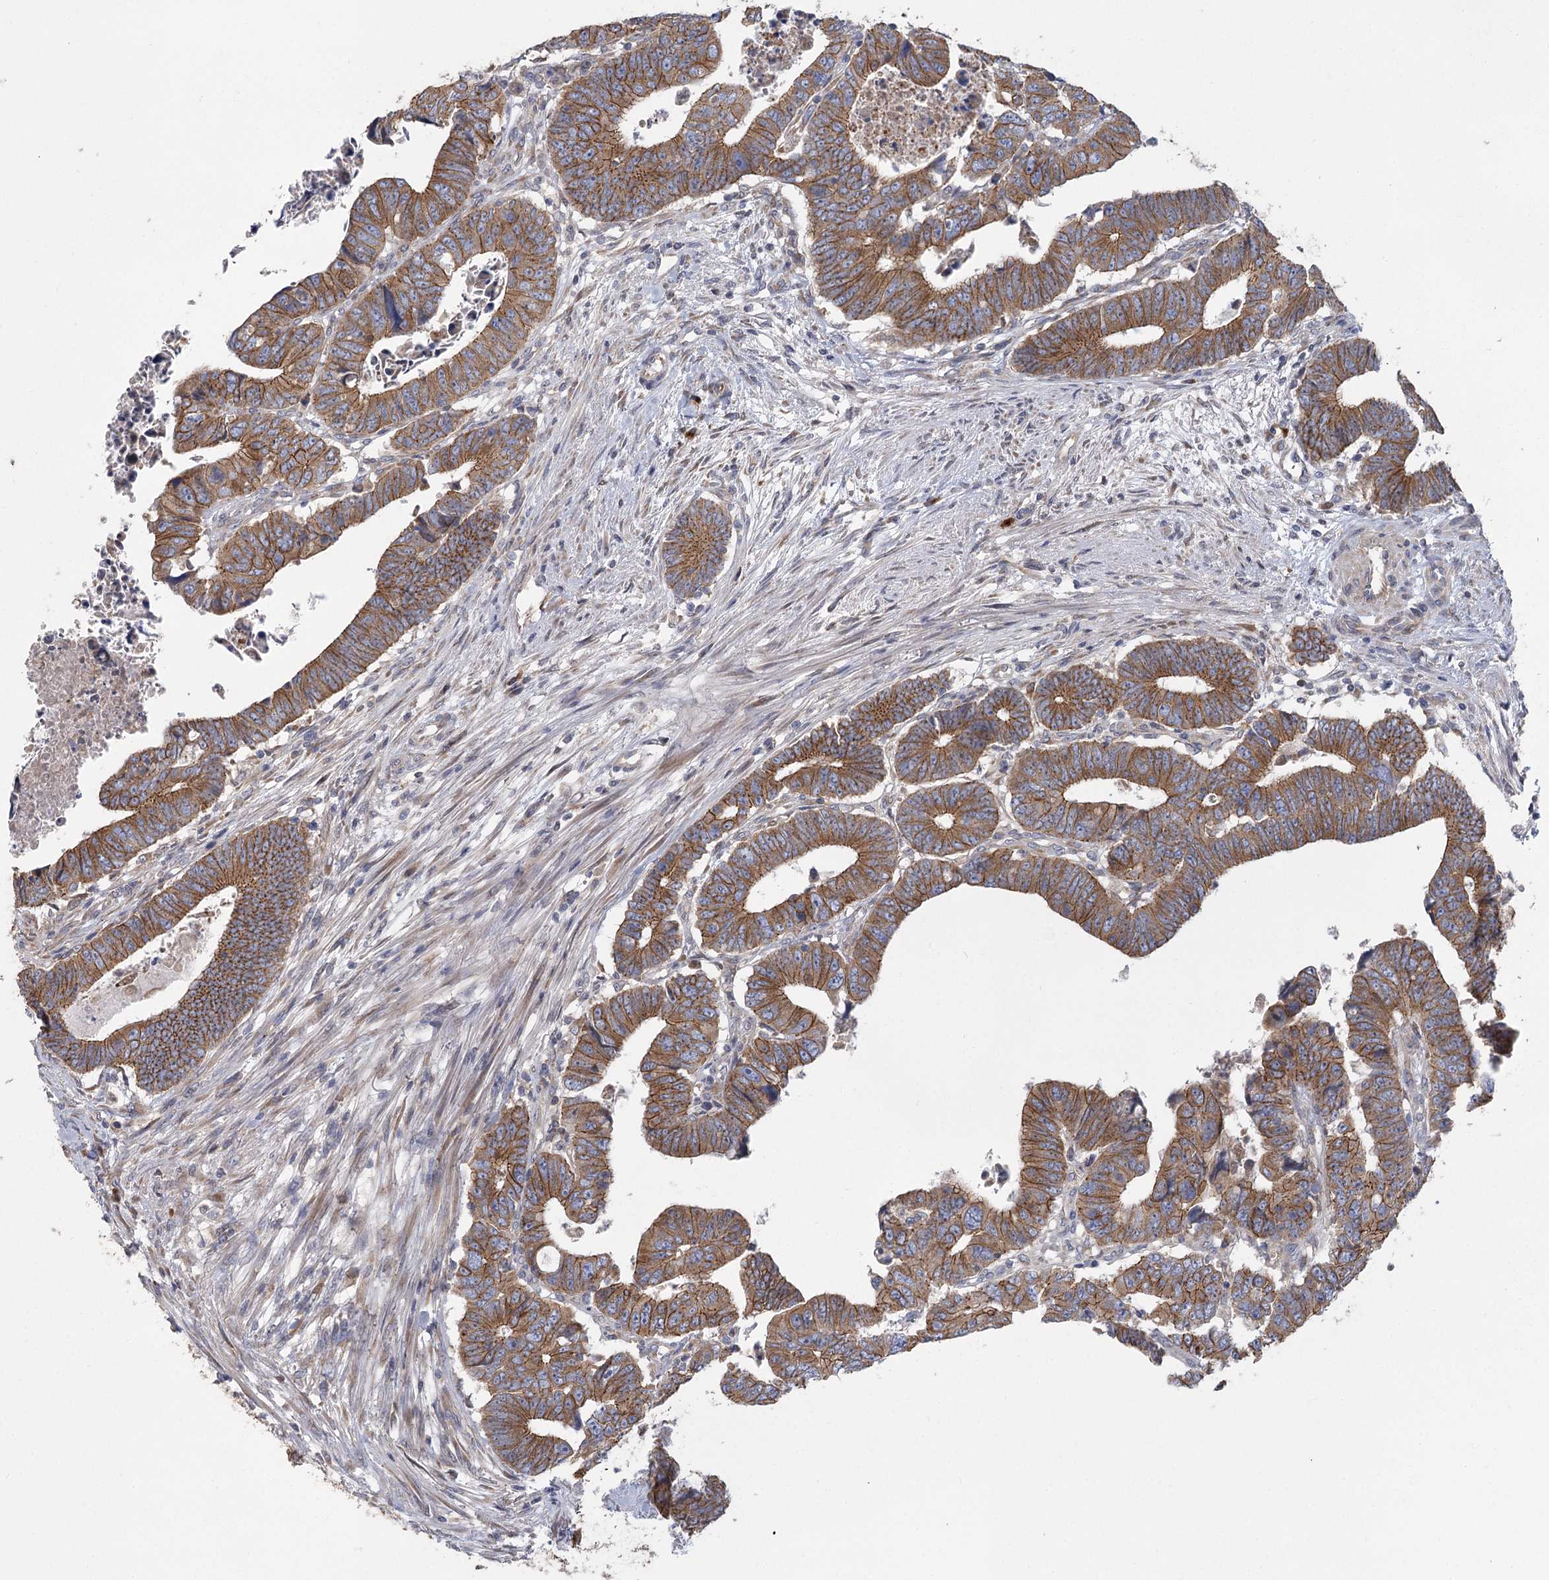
{"staining": {"intensity": "moderate", "quantity": ">75%", "location": "cytoplasmic/membranous"}, "tissue": "colorectal cancer", "cell_type": "Tumor cells", "image_type": "cancer", "snomed": [{"axis": "morphology", "description": "Normal tissue, NOS"}, {"axis": "morphology", "description": "Adenocarcinoma, NOS"}, {"axis": "topography", "description": "Rectum"}], "caption": "Tumor cells display medium levels of moderate cytoplasmic/membranous positivity in about >75% of cells in human colorectal cancer.", "gene": "CNTLN", "patient": {"sex": "female", "age": 65}}